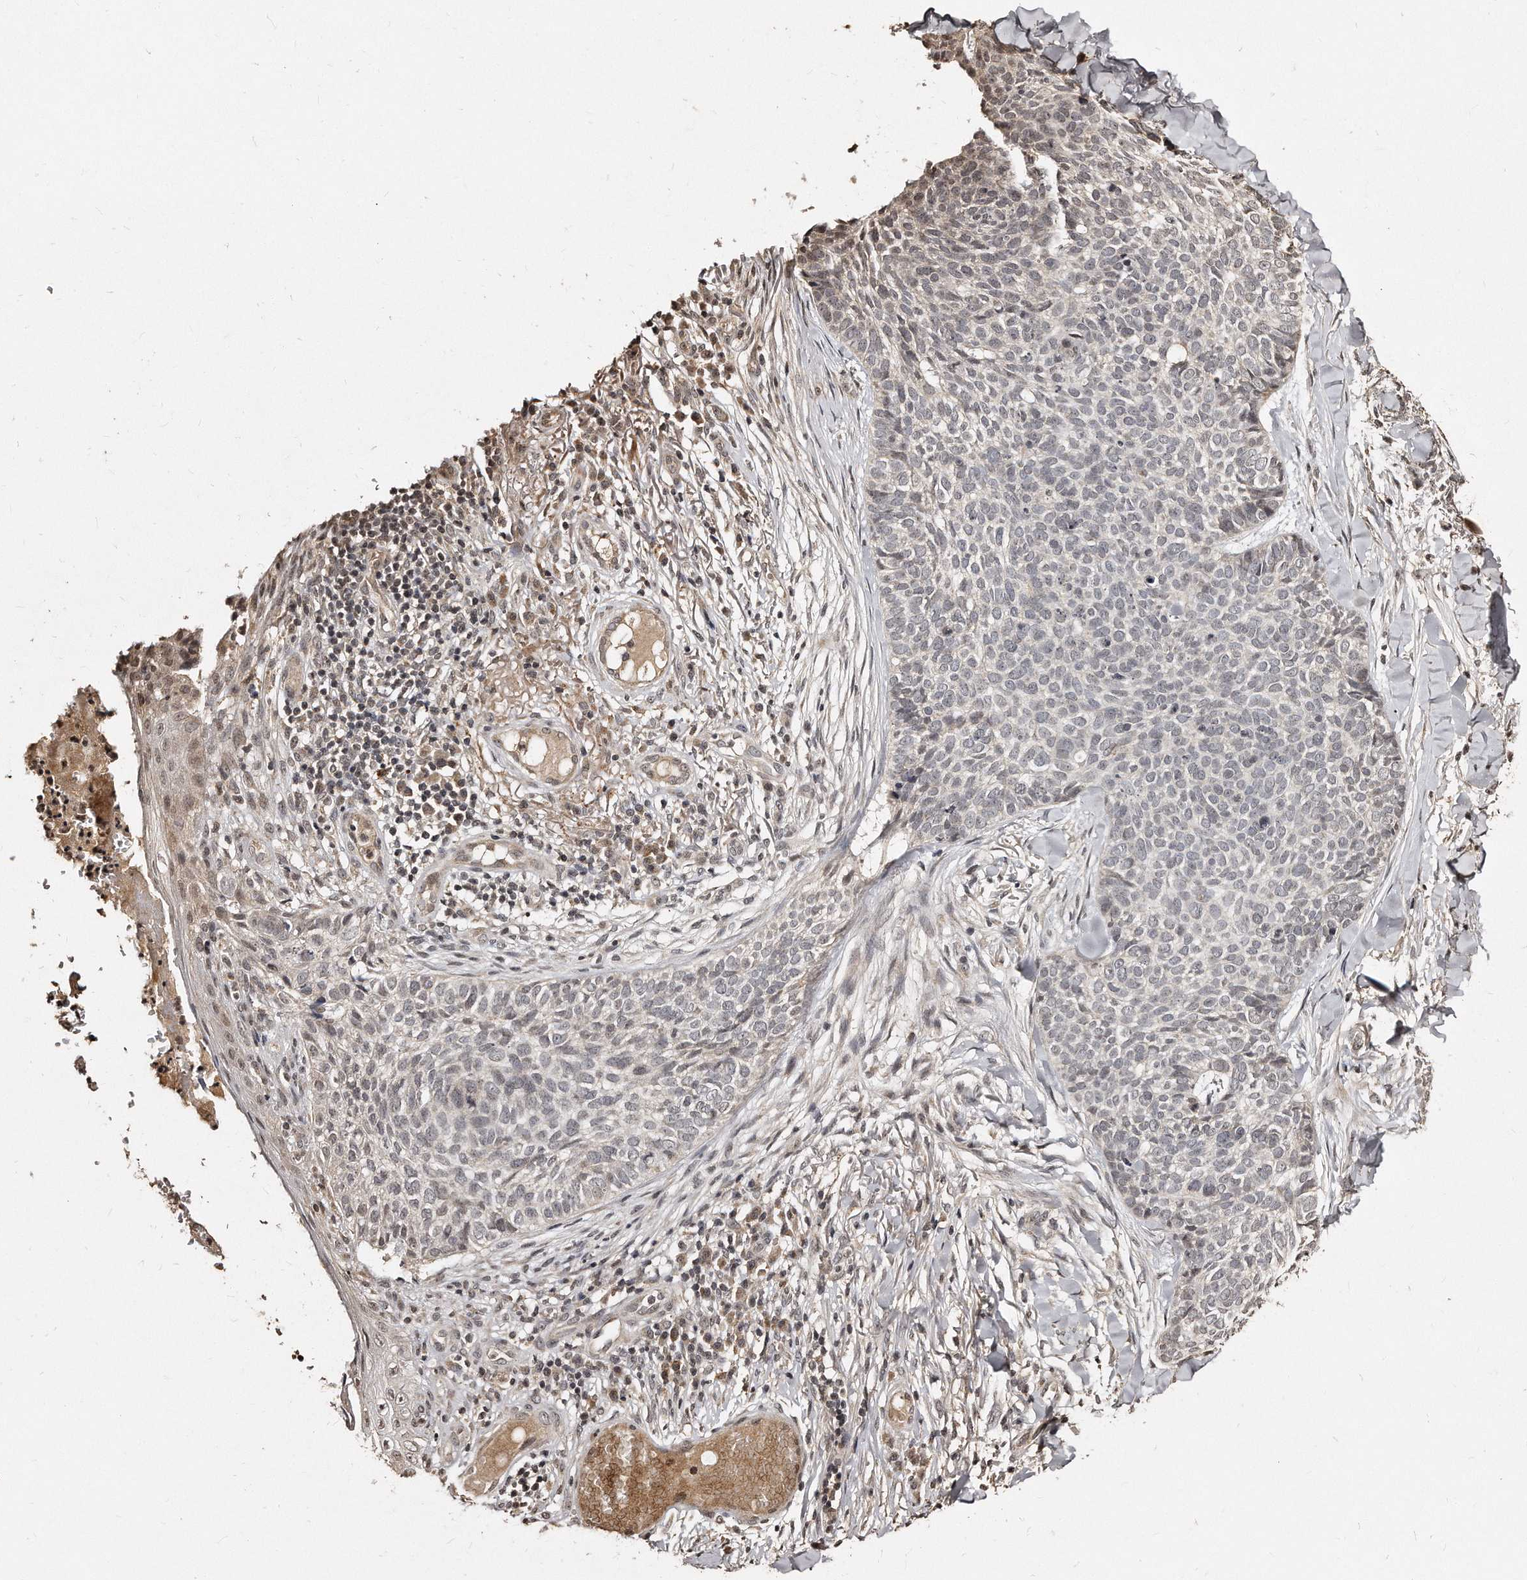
{"staining": {"intensity": "weak", "quantity": "<25%", "location": "nuclear"}, "tissue": "skin cancer", "cell_type": "Tumor cells", "image_type": "cancer", "snomed": [{"axis": "morphology", "description": "Normal tissue, NOS"}, {"axis": "morphology", "description": "Basal cell carcinoma"}, {"axis": "topography", "description": "Skin"}], "caption": "Human skin cancer stained for a protein using immunohistochemistry (IHC) shows no staining in tumor cells.", "gene": "TSHR", "patient": {"sex": "male", "age": 67}}